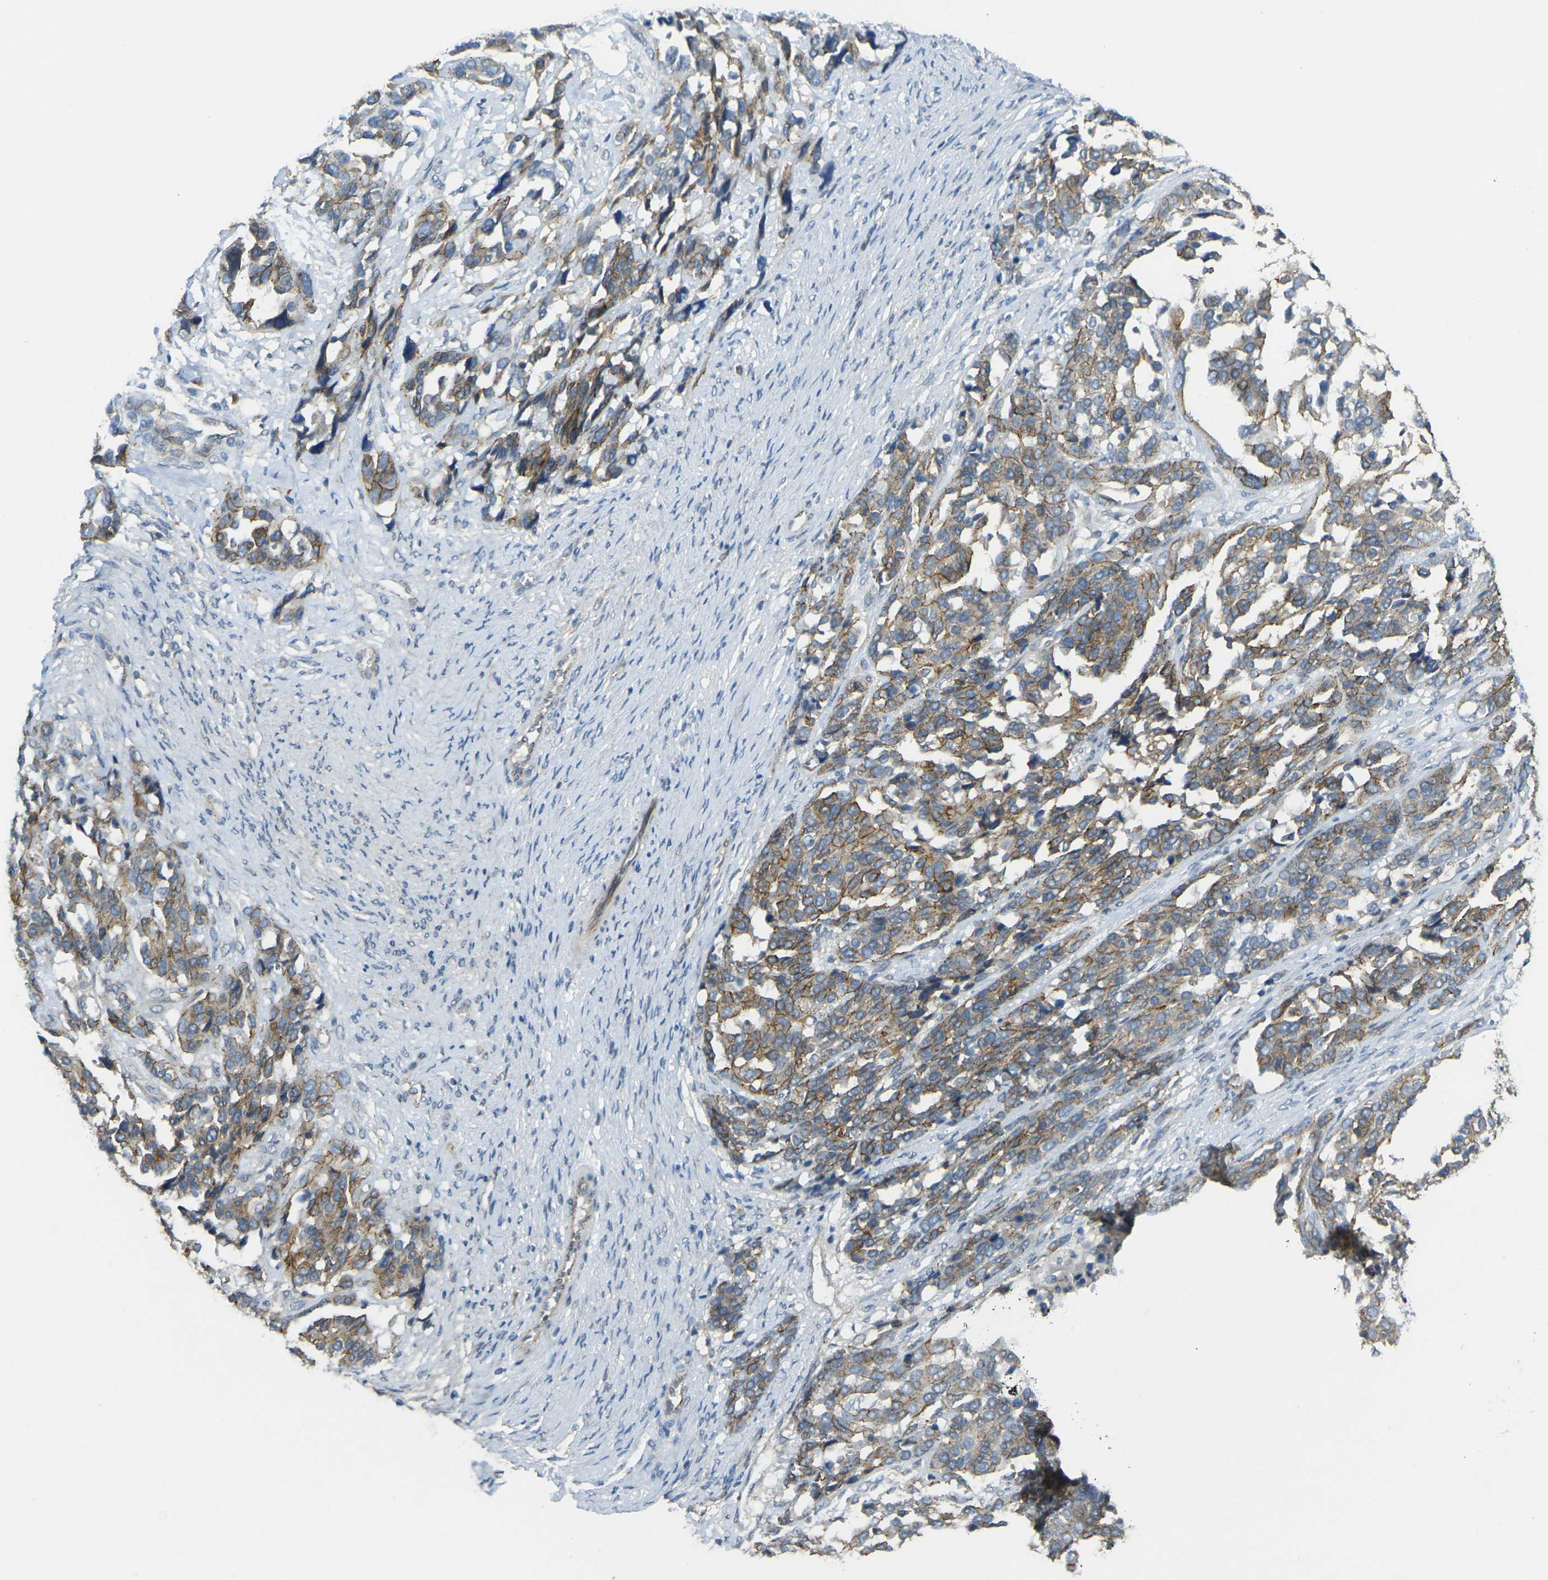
{"staining": {"intensity": "moderate", "quantity": ">75%", "location": "cytoplasmic/membranous"}, "tissue": "ovarian cancer", "cell_type": "Tumor cells", "image_type": "cancer", "snomed": [{"axis": "morphology", "description": "Cystadenocarcinoma, serous, NOS"}, {"axis": "topography", "description": "Ovary"}], "caption": "Immunohistochemistry (IHC) (DAB) staining of human ovarian serous cystadenocarcinoma exhibits moderate cytoplasmic/membranous protein positivity in about >75% of tumor cells.", "gene": "RHBDD1", "patient": {"sex": "female", "age": 44}}